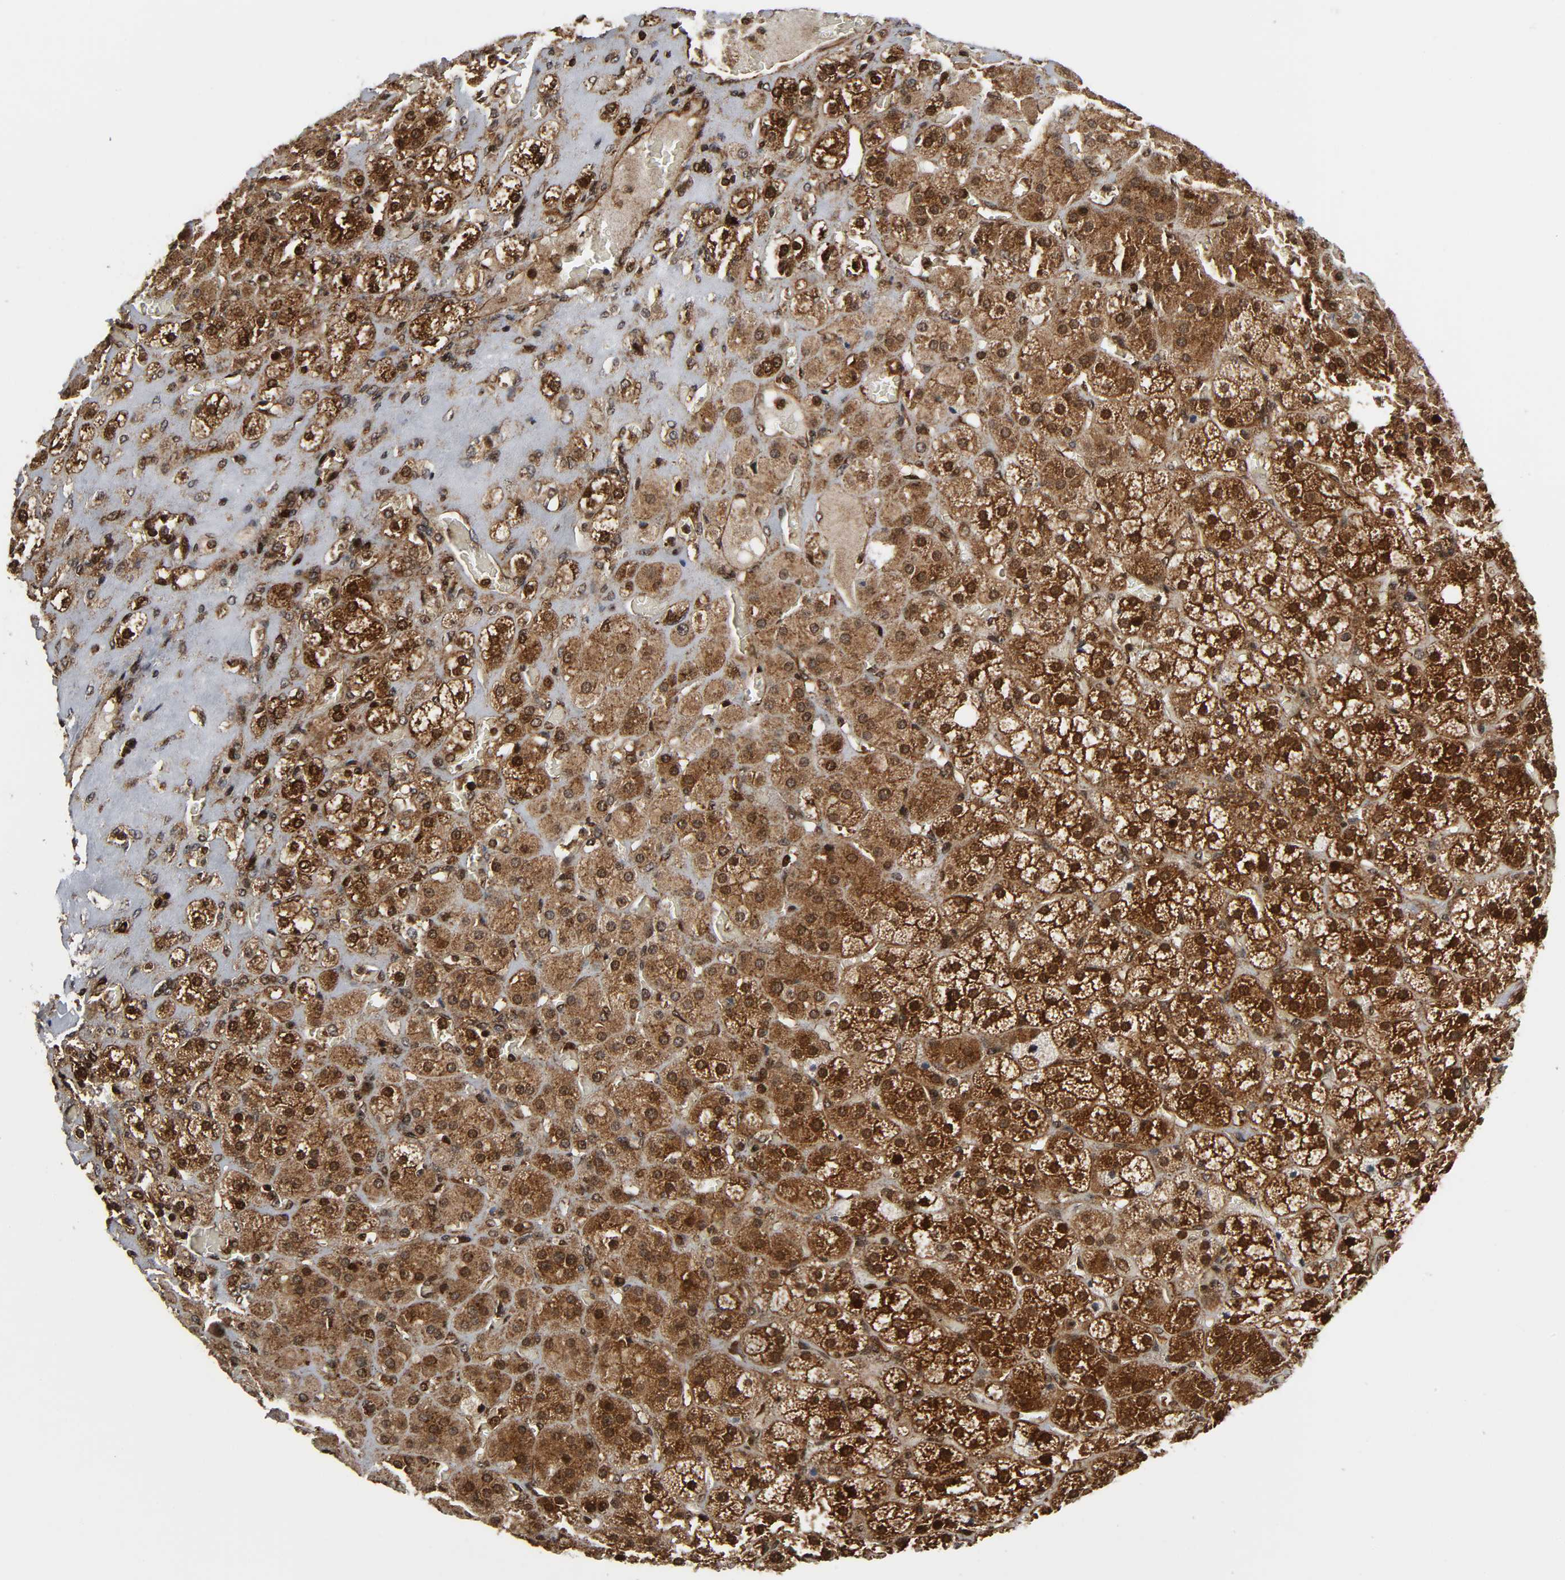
{"staining": {"intensity": "strong", "quantity": "25%-75%", "location": "cytoplasmic/membranous,nuclear"}, "tissue": "adrenal gland", "cell_type": "Glandular cells", "image_type": "normal", "snomed": [{"axis": "morphology", "description": "Normal tissue, NOS"}, {"axis": "topography", "description": "Adrenal gland"}], "caption": "Glandular cells show high levels of strong cytoplasmic/membranous,nuclear staining in about 25%-75% of cells in normal adrenal gland.", "gene": "MAPK1", "patient": {"sex": "female", "age": 71}}